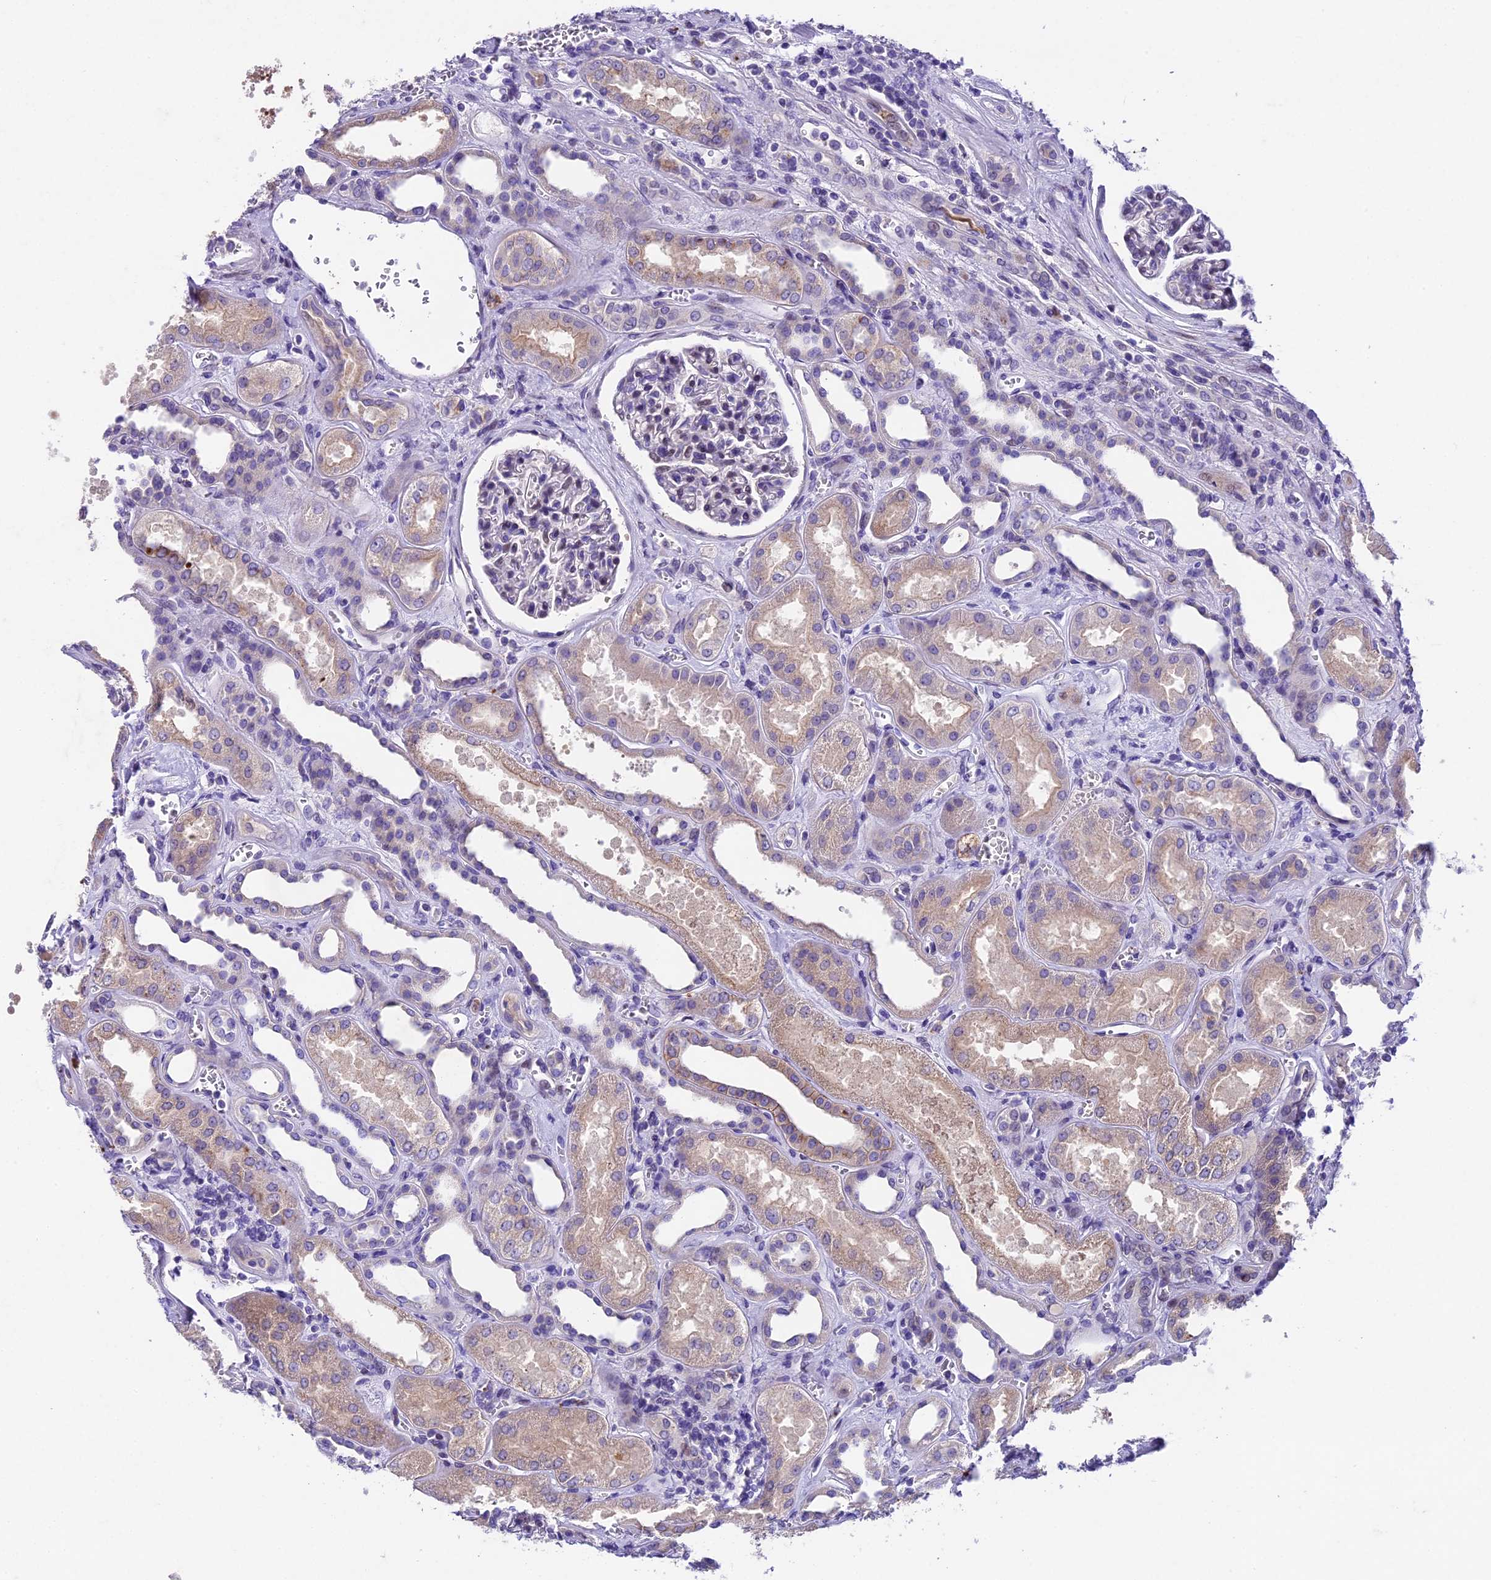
{"staining": {"intensity": "negative", "quantity": "none", "location": "none"}, "tissue": "kidney", "cell_type": "Cells in glomeruli", "image_type": "normal", "snomed": [{"axis": "morphology", "description": "Normal tissue, NOS"}, {"axis": "morphology", "description": "Adenocarcinoma, NOS"}, {"axis": "topography", "description": "Kidney"}], "caption": "This is an immunohistochemistry micrograph of unremarkable human kidney. There is no expression in cells in glomeruli.", "gene": "IFT140", "patient": {"sex": "female", "age": 68}}